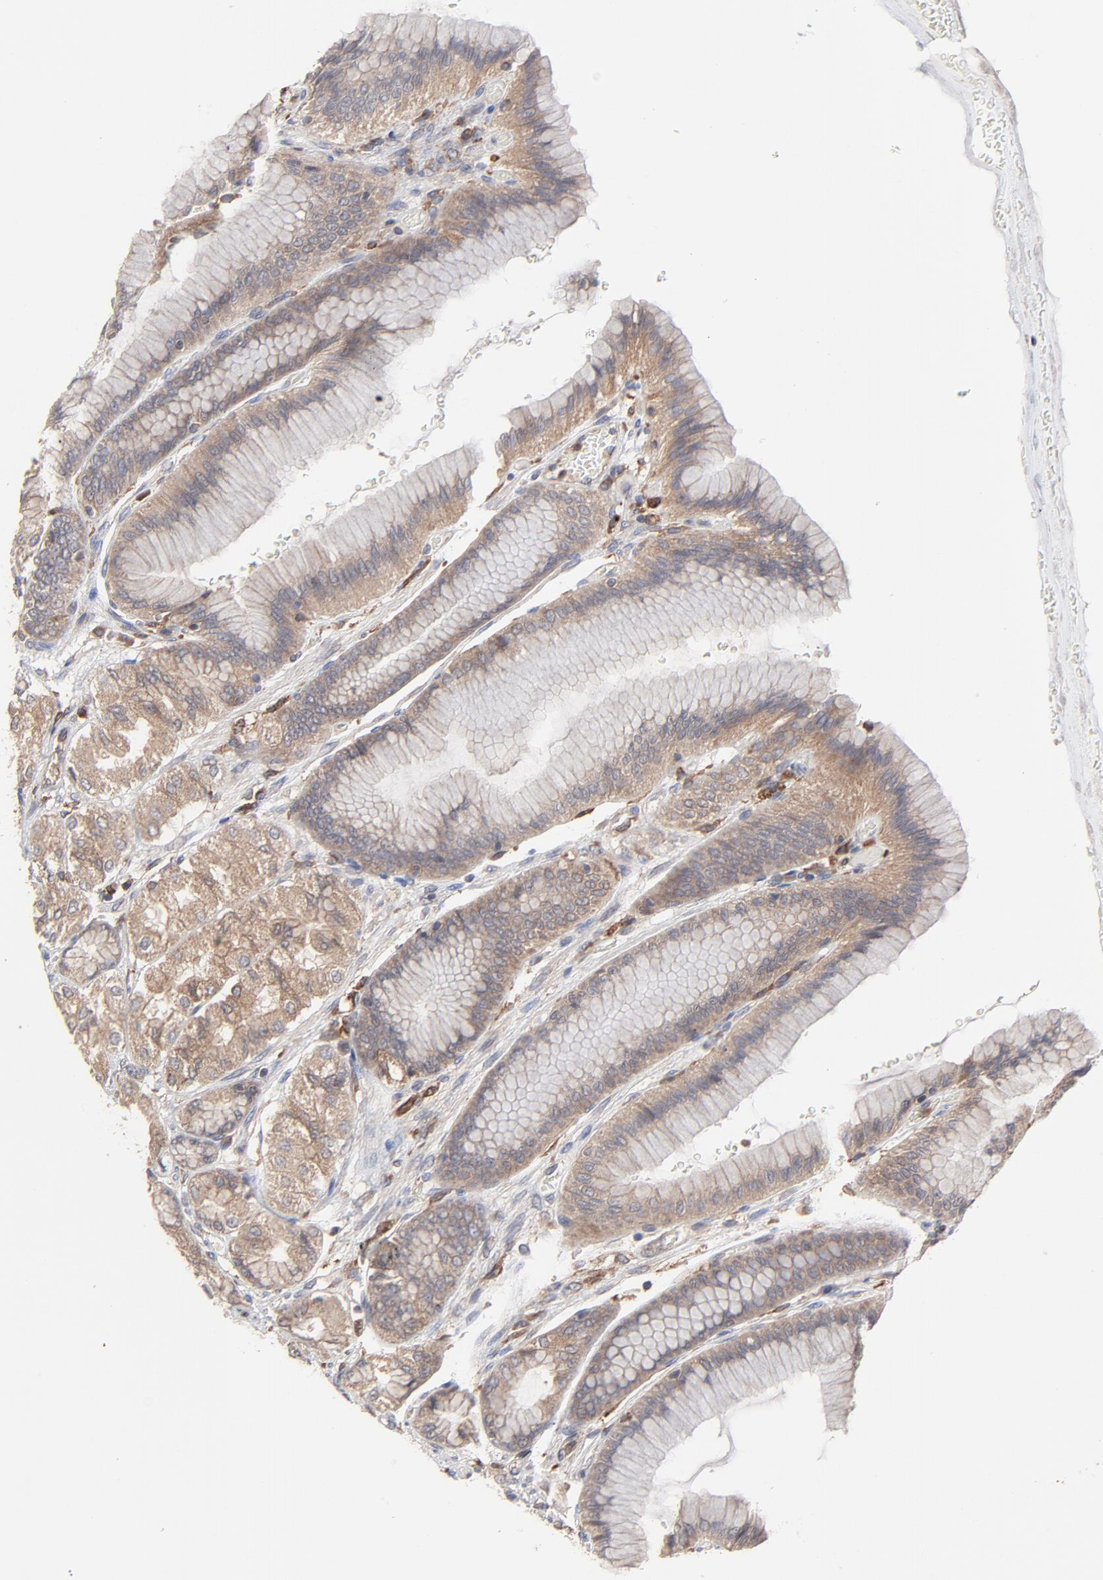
{"staining": {"intensity": "strong", "quantity": "25%-75%", "location": "cytoplasmic/membranous"}, "tissue": "stomach", "cell_type": "Glandular cells", "image_type": "normal", "snomed": [{"axis": "morphology", "description": "Normal tissue, NOS"}, {"axis": "morphology", "description": "Adenocarcinoma, NOS"}, {"axis": "topography", "description": "Stomach"}, {"axis": "topography", "description": "Stomach, lower"}], "caption": "Brown immunohistochemical staining in benign human stomach displays strong cytoplasmic/membranous expression in approximately 25%-75% of glandular cells. The staining is performed using DAB (3,3'-diaminobenzidine) brown chromogen to label protein expression. The nuclei are counter-stained blue using hematoxylin.", "gene": "RAB9A", "patient": {"sex": "female", "age": 65}}